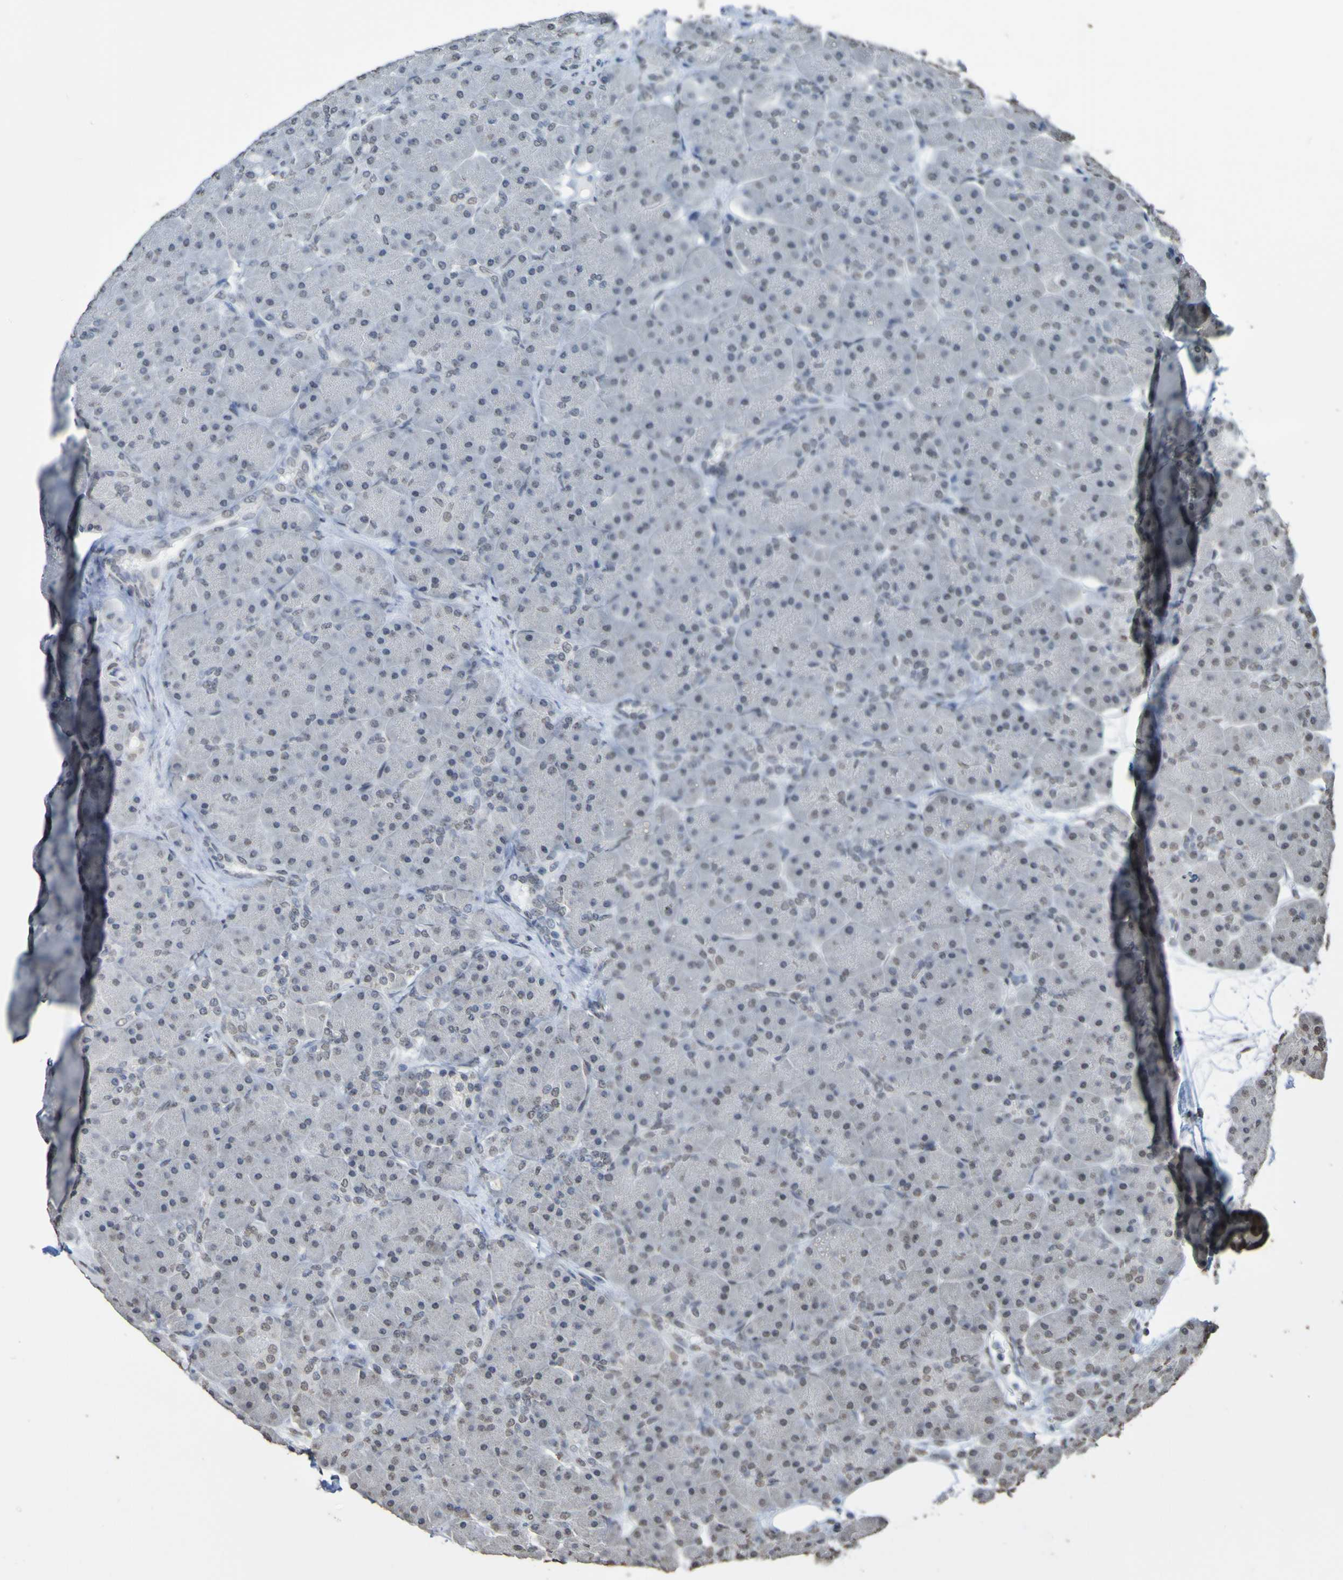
{"staining": {"intensity": "negative", "quantity": "none", "location": "none"}, "tissue": "pancreas", "cell_type": "Exocrine glandular cells", "image_type": "normal", "snomed": [{"axis": "morphology", "description": "Normal tissue, NOS"}, {"axis": "topography", "description": "Pancreas"}], "caption": "The micrograph shows no staining of exocrine glandular cells in benign pancreas.", "gene": "ALKBH2", "patient": {"sex": "male", "age": 66}}